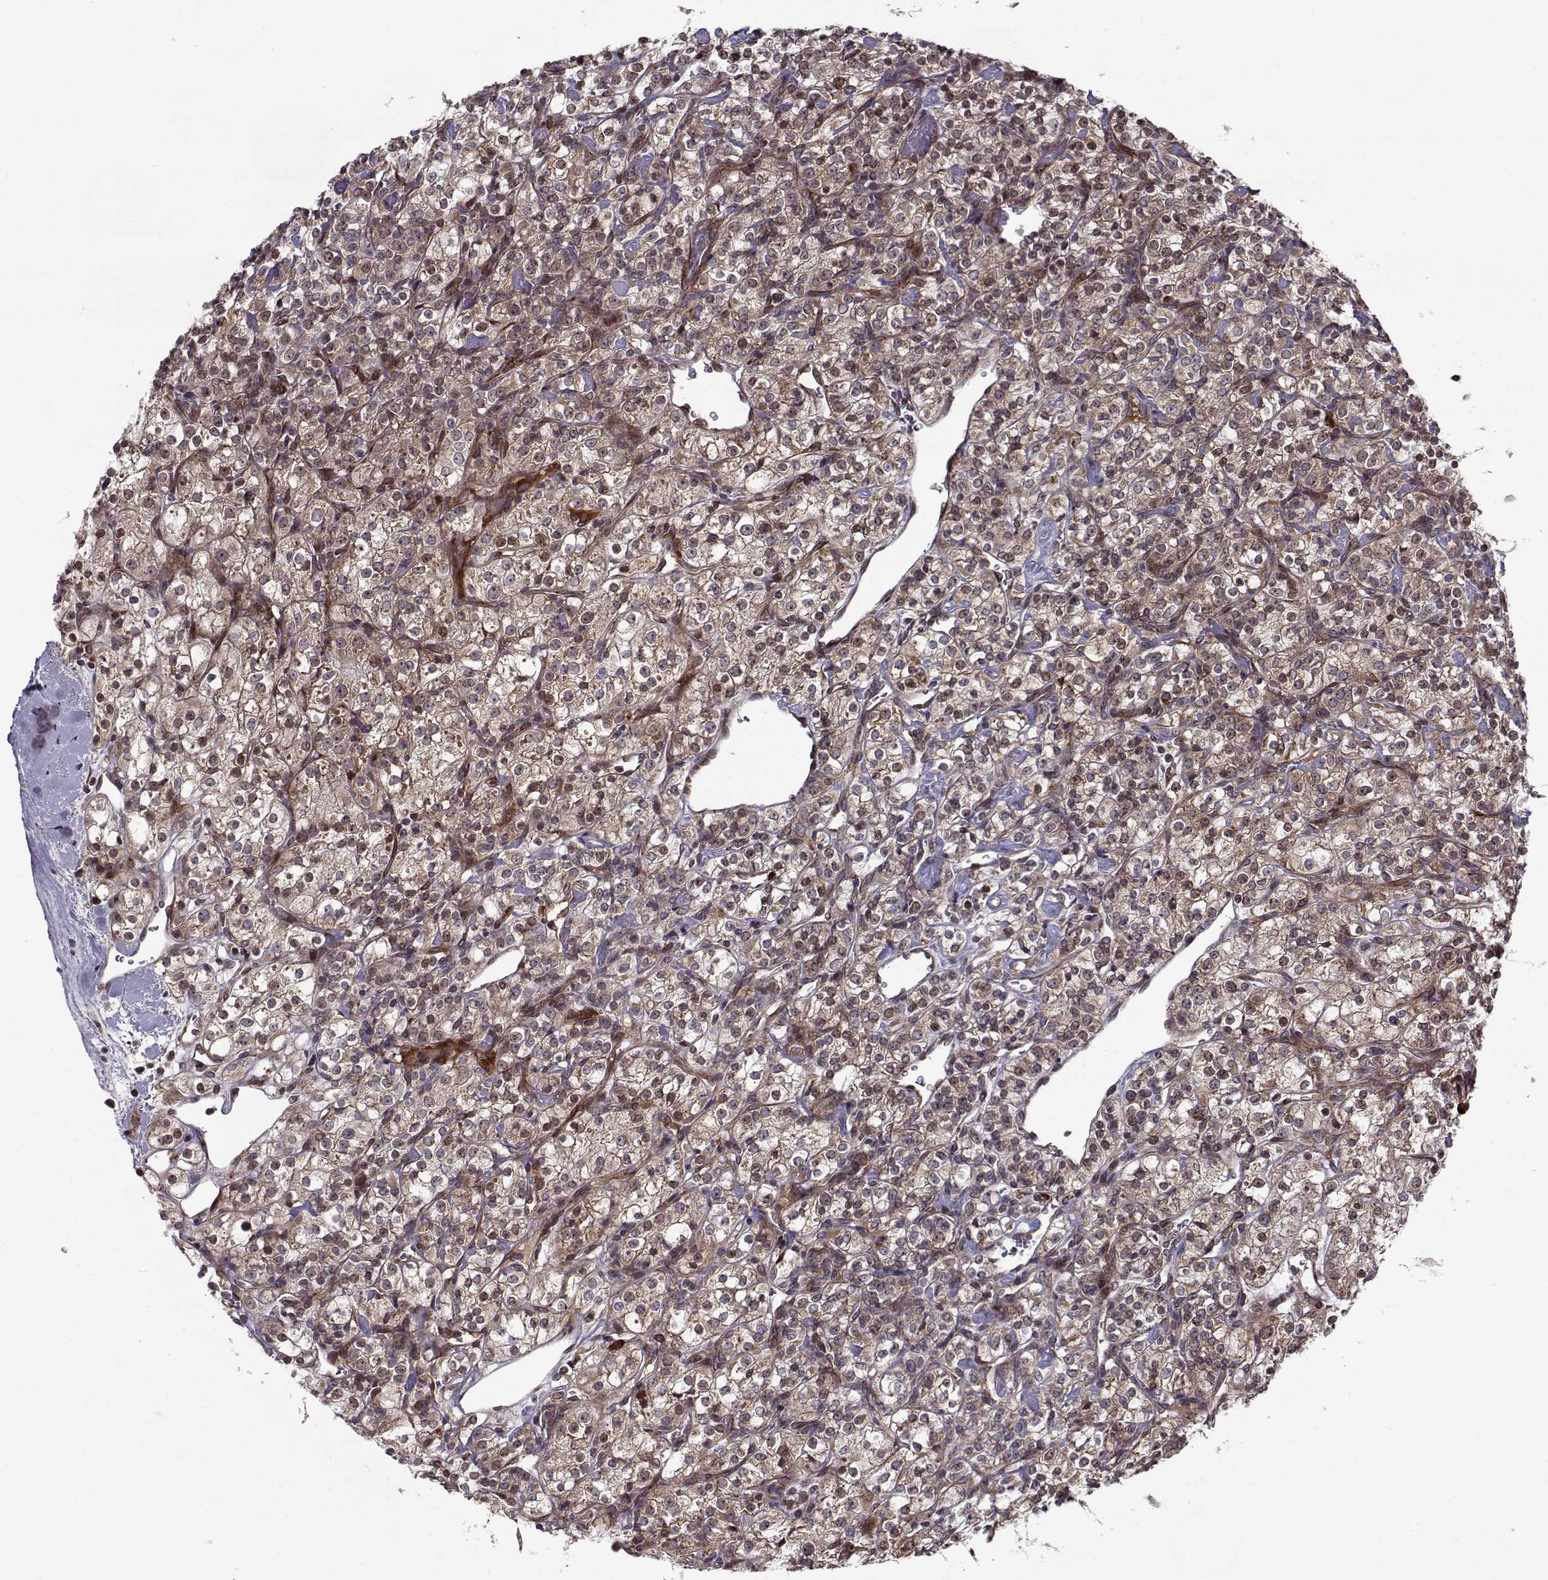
{"staining": {"intensity": "moderate", "quantity": "25%-75%", "location": "cytoplasmic/membranous"}, "tissue": "renal cancer", "cell_type": "Tumor cells", "image_type": "cancer", "snomed": [{"axis": "morphology", "description": "Adenocarcinoma, NOS"}, {"axis": "topography", "description": "Kidney"}], "caption": "Human renal cancer (adenocarcinoma) stained with a protein marker demonstrates moderate staining in tumor cells.", "gene": "RPL31", "patient": {"sex": "male", "age": 77}}